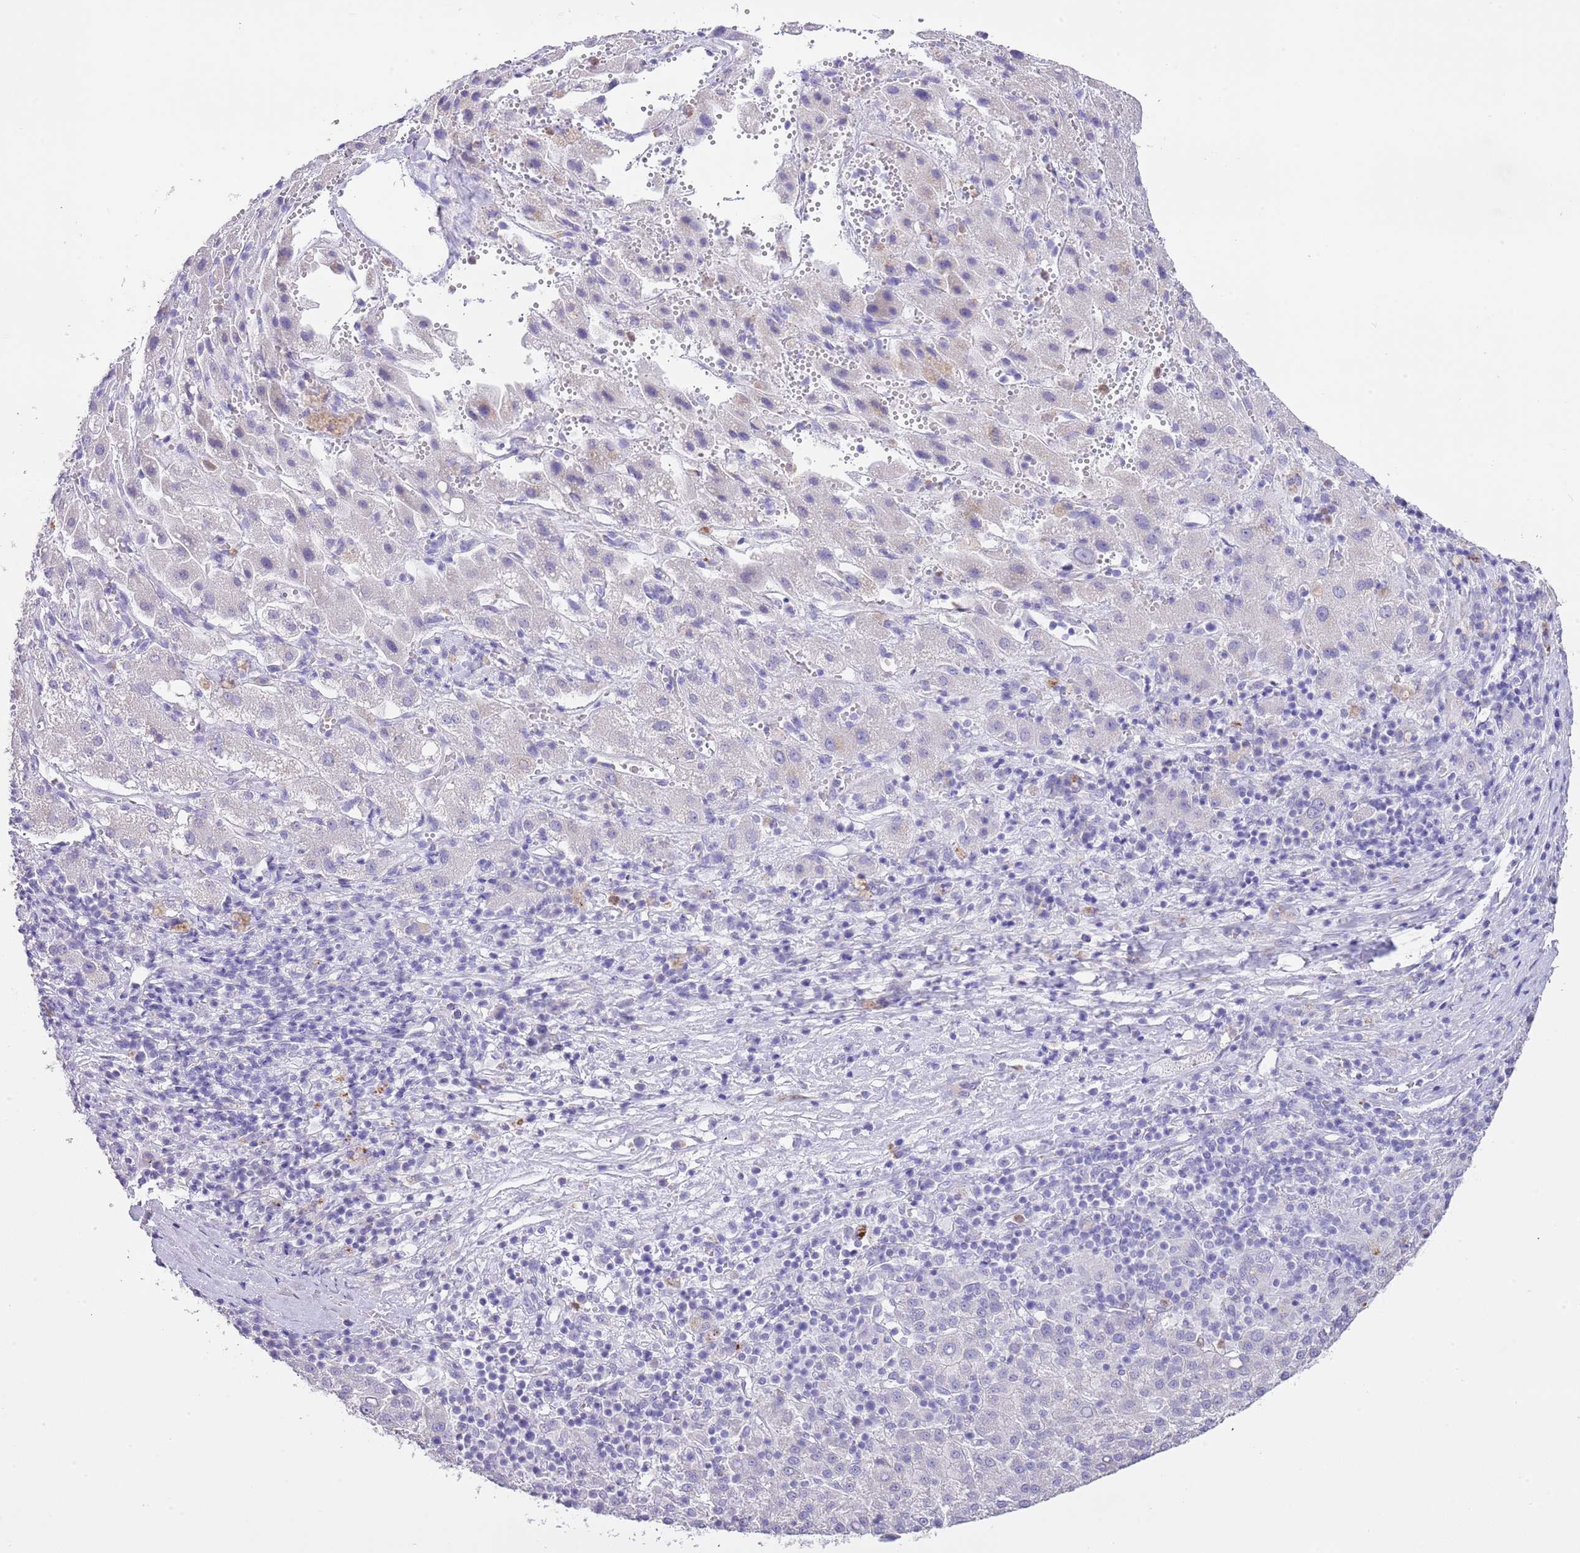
{"staining": {"intensity": "negative", "quantity": "none", "location": "none"}, "tissue": "liver cancer", "cell_type": "Tumor cells", "image_type": "cancer", "snomed": [{"axis": "morphology", "description": "Carcinoma, Hepatocellular, NOS"}, {"axis": "topography", "description": "Liver"}], "caption": "Immunohistochemistry of human liver cancer (hepatocellular carcinoma) demonstrates no positivity in tumor cells.", "gene": "OR2Z1", "patient": {"sex": "female", "age": 58}}